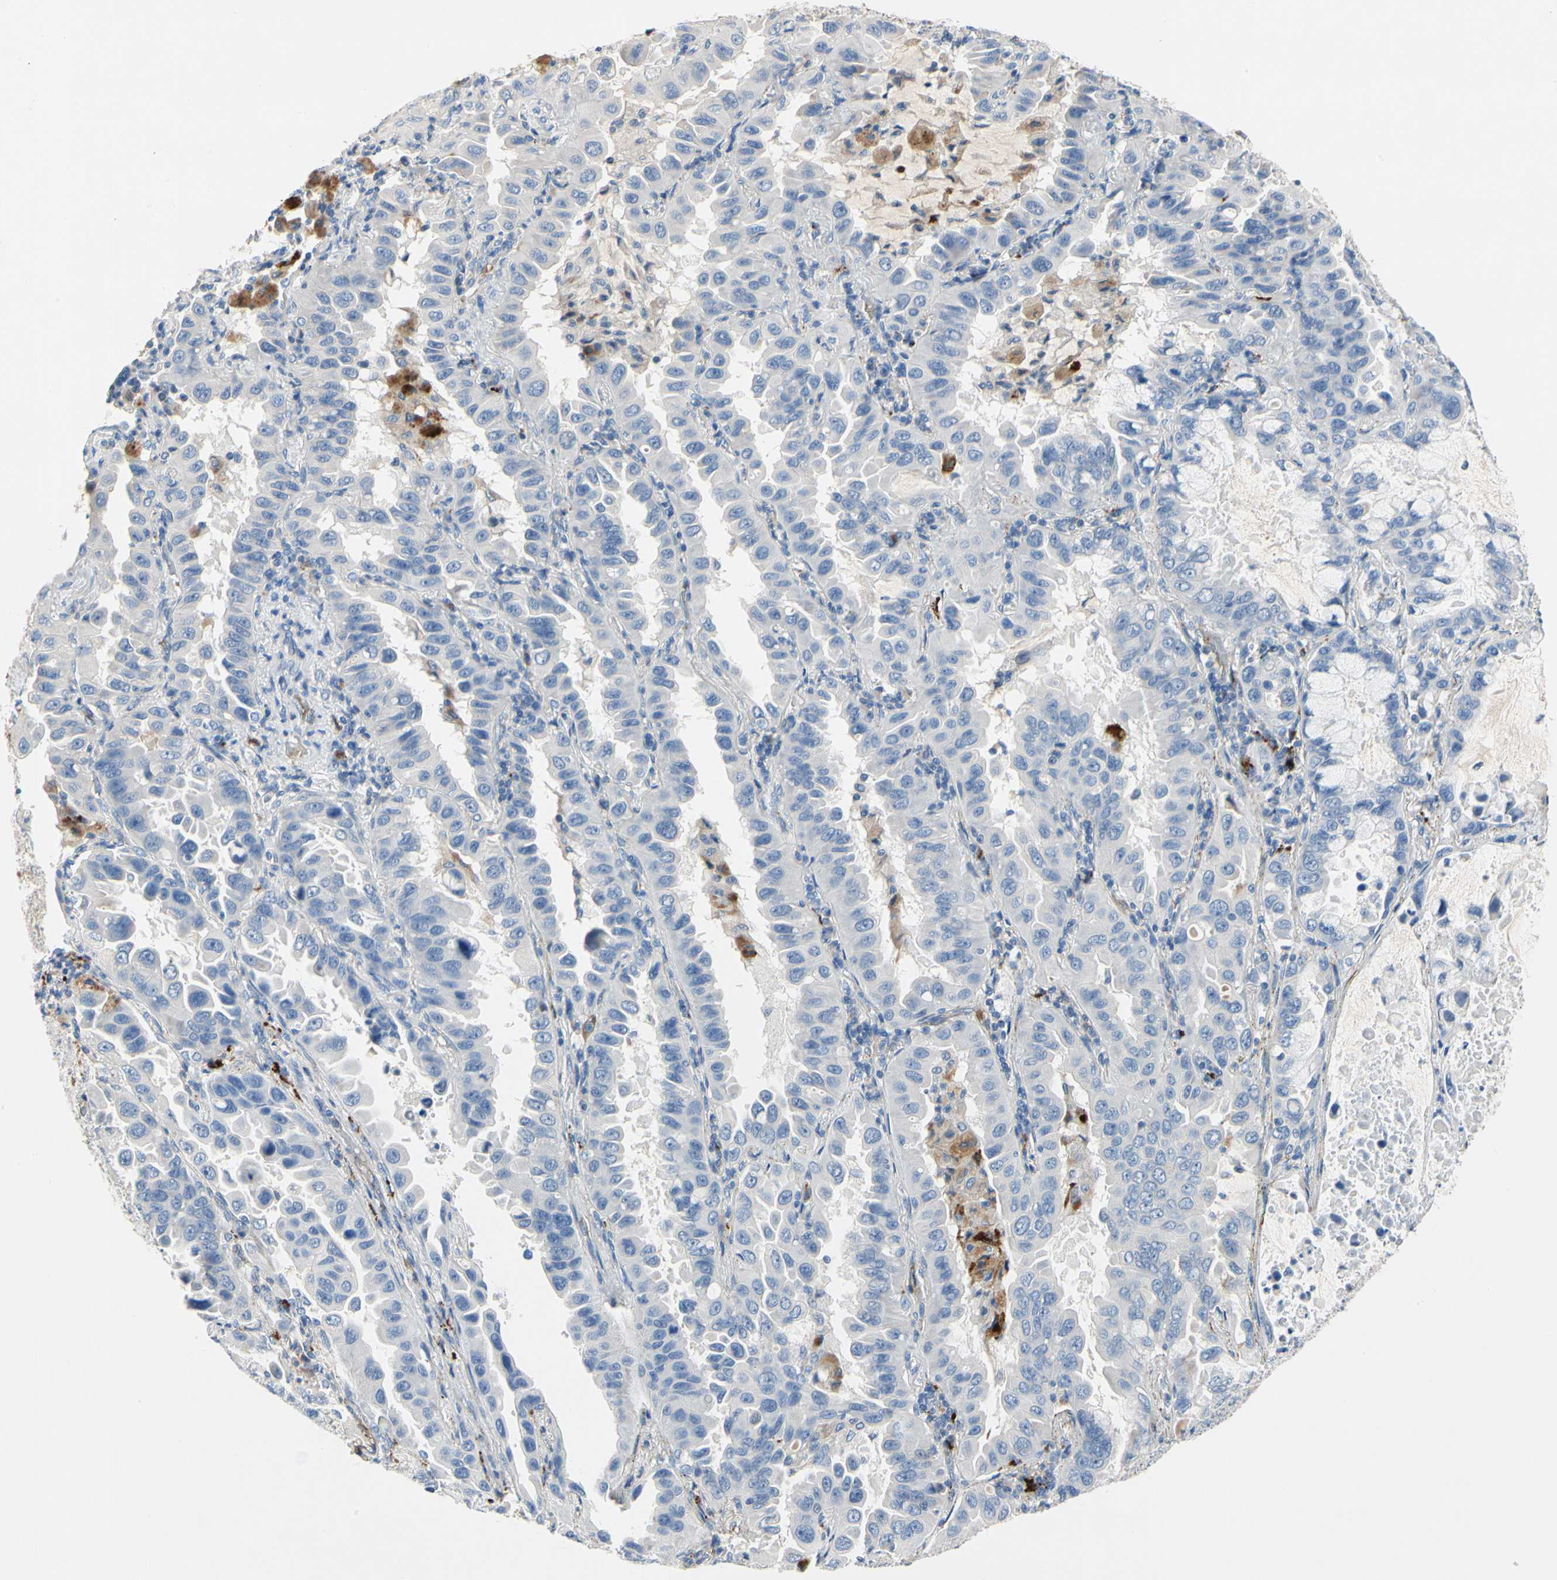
{"staining": {"intensity": "negative", "quantity": "none", "location": "none"}, "tissue": "lung cancer", "cell_type": "Tumor cells", "image_type": "cancer", "snomed": [{"axis": "morphology", "description": "Adenocarcinoma, NOS"}, {"axis": "topography", "description": "Lung"}], "caption": "Photomicrograph shows no significant protein staining in tumor cells of lung adenocarcinoma. Brightfield microscopy of IHC stained with DAB (brown) and hematoxylin (blue), captured at high magnification.", "gene": "RETSAT", "patient": {"sex": "male", "age": 64}}